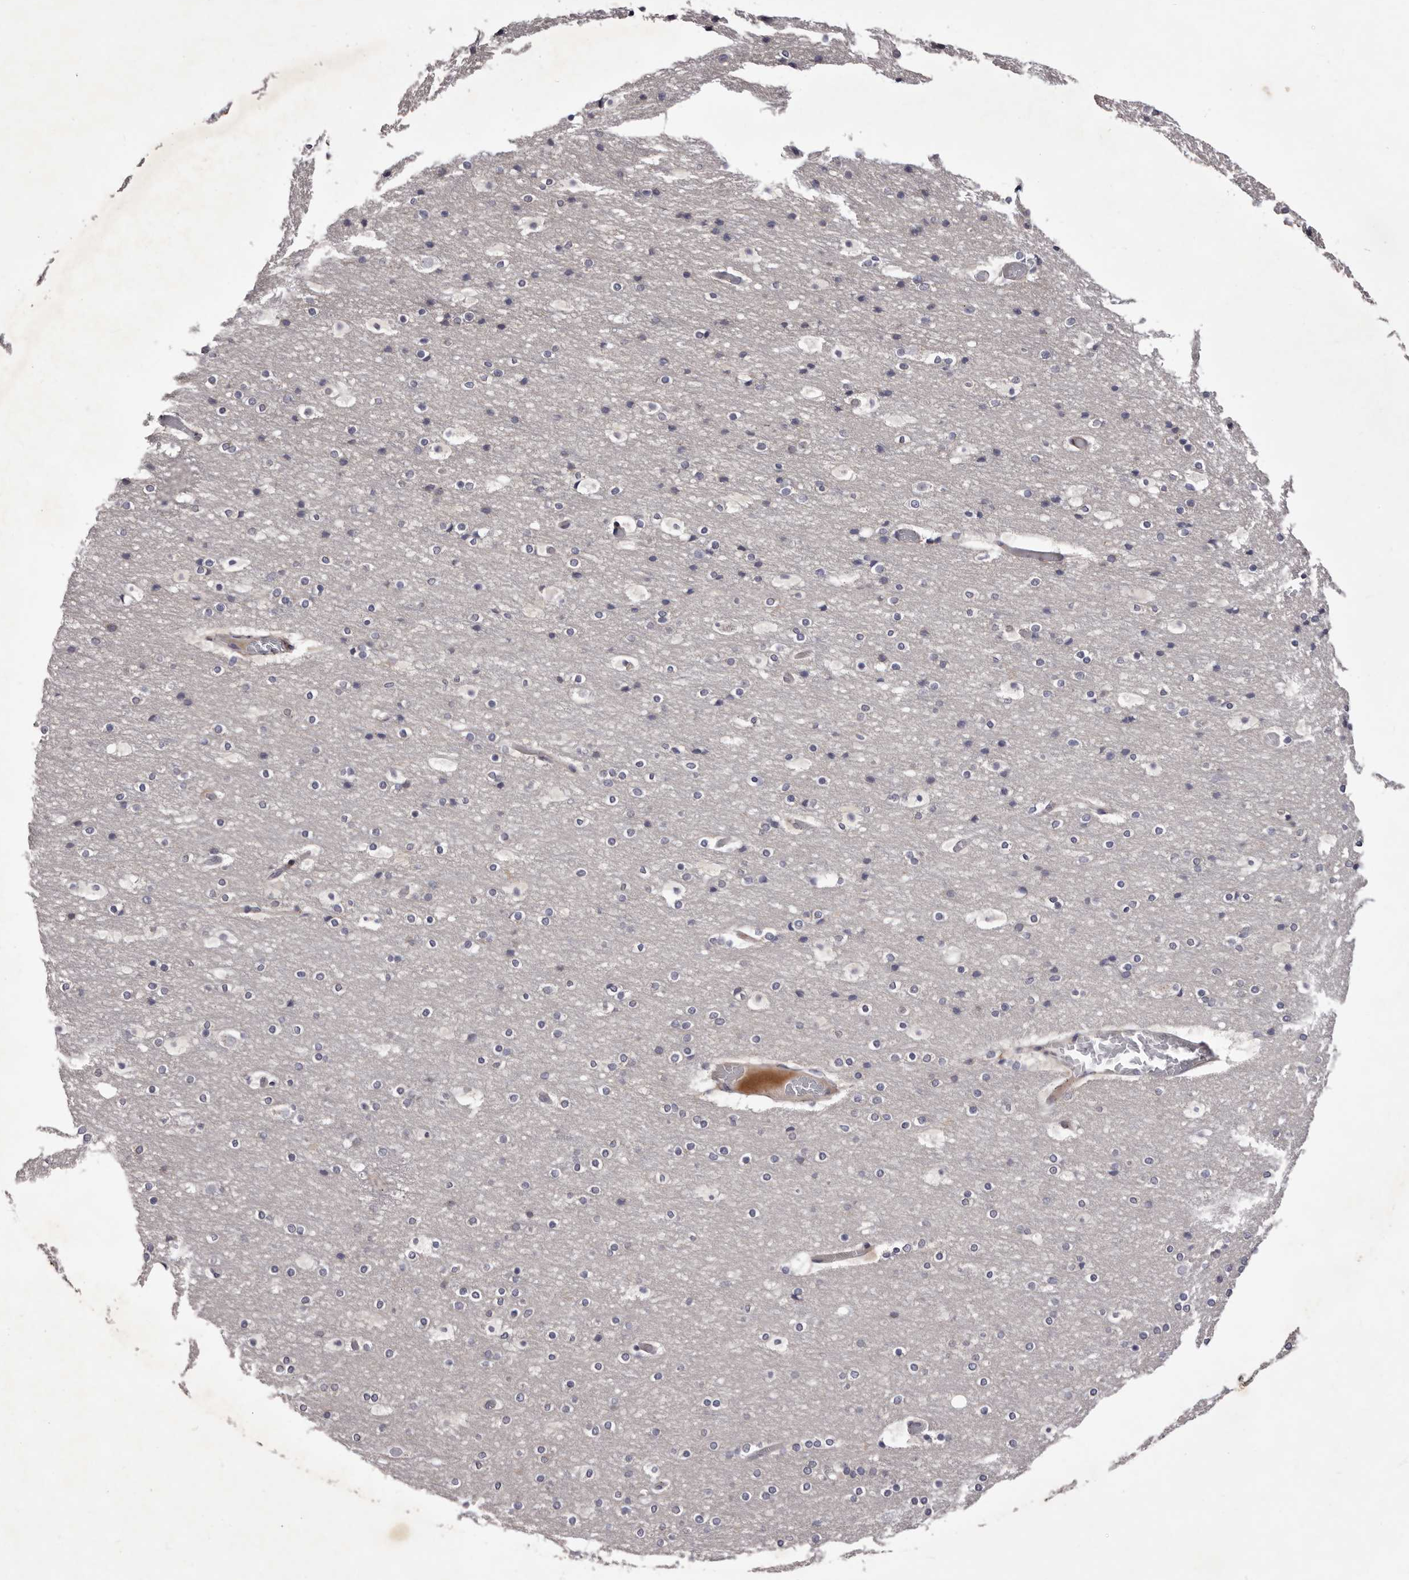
{"staining": {"intensity": "negative", "quantity": "none", "location": "none"}, "tissue": "cerebral cortex", "cell_type": "Endothelial cells", "image_type": "normal", "snomed": [{"axis": "morphology", "description": "Normal tissue, NOS"}, {"axis": "topography", "description": "Cerebral cortex"}], "caption": "Immunohistochemistry (IHC) photomicrograph of normal cerebral cortex: human cerebral cortex stained with DAB exhibits no significant protein positivity in endothelial cells.", "gene": "PEG10", "patient": {"sex": "male", "age": 57}}